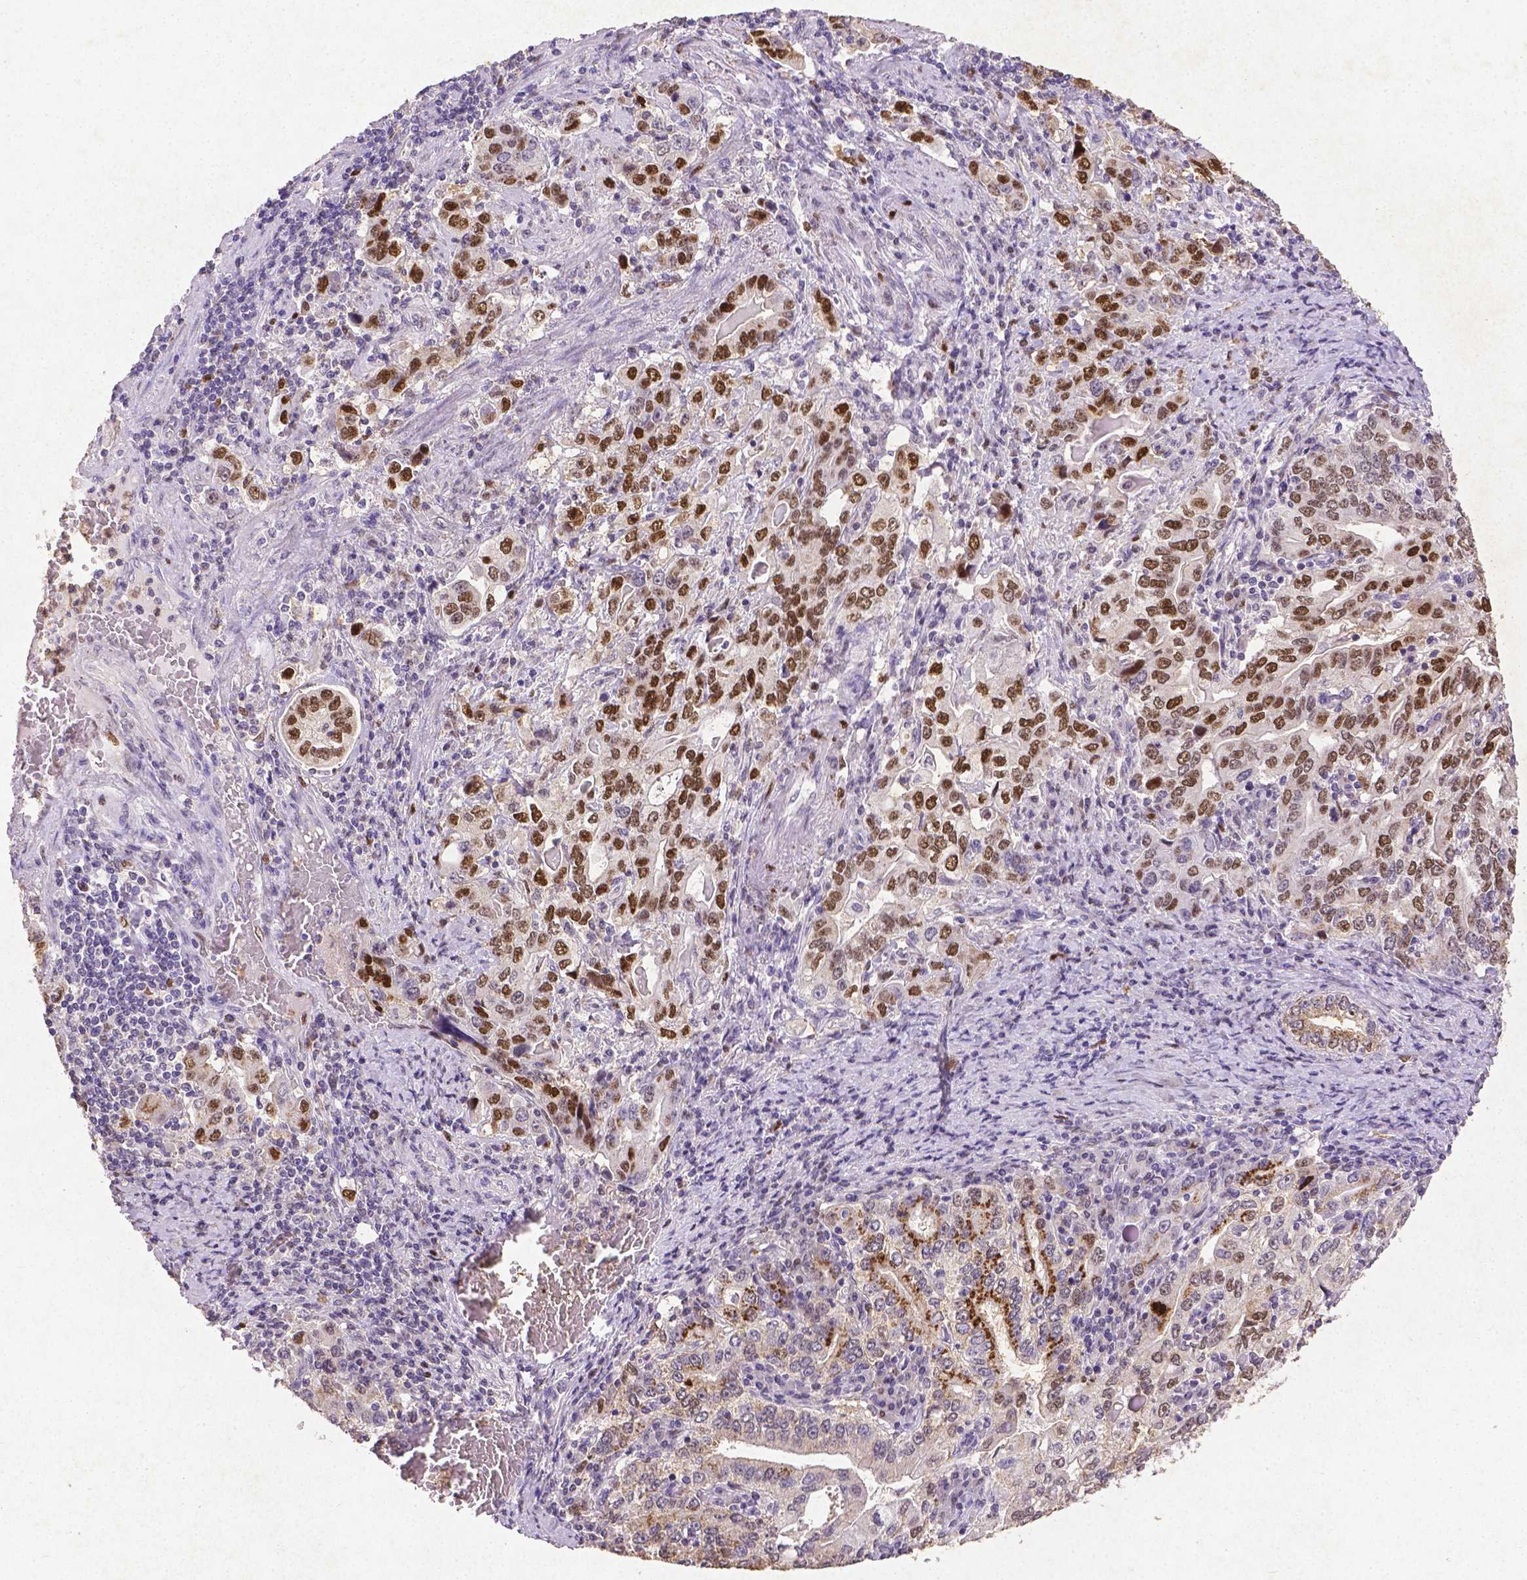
{"staining": {"intensity": "strong", "quantity": ">75%", "location": "cytoplasmic/membranous,nuclear"}, "tissue": "stomach cancer", "cell_type": "Tumor cells", "image_type": "cancer", "snomed": [{"axis": "morphology", "description": "Adenocarcinoma, NOS"}, {"axis": "topography", "description": "Stomach, lower"}], "caption": "Stomach adenocarcinoma stained with DAB IHC exhibits high levels of strong cytoplasmic/membranous and nuclear staining in approximately >75% of tumor cells. The protein of interest is stained brown, and the nuclei are stained in blue (DAB IHC with brightfield microscopy, high magnification).", "gene": "CDKN1A", "patient": {"sex": "female", "age": 72}}